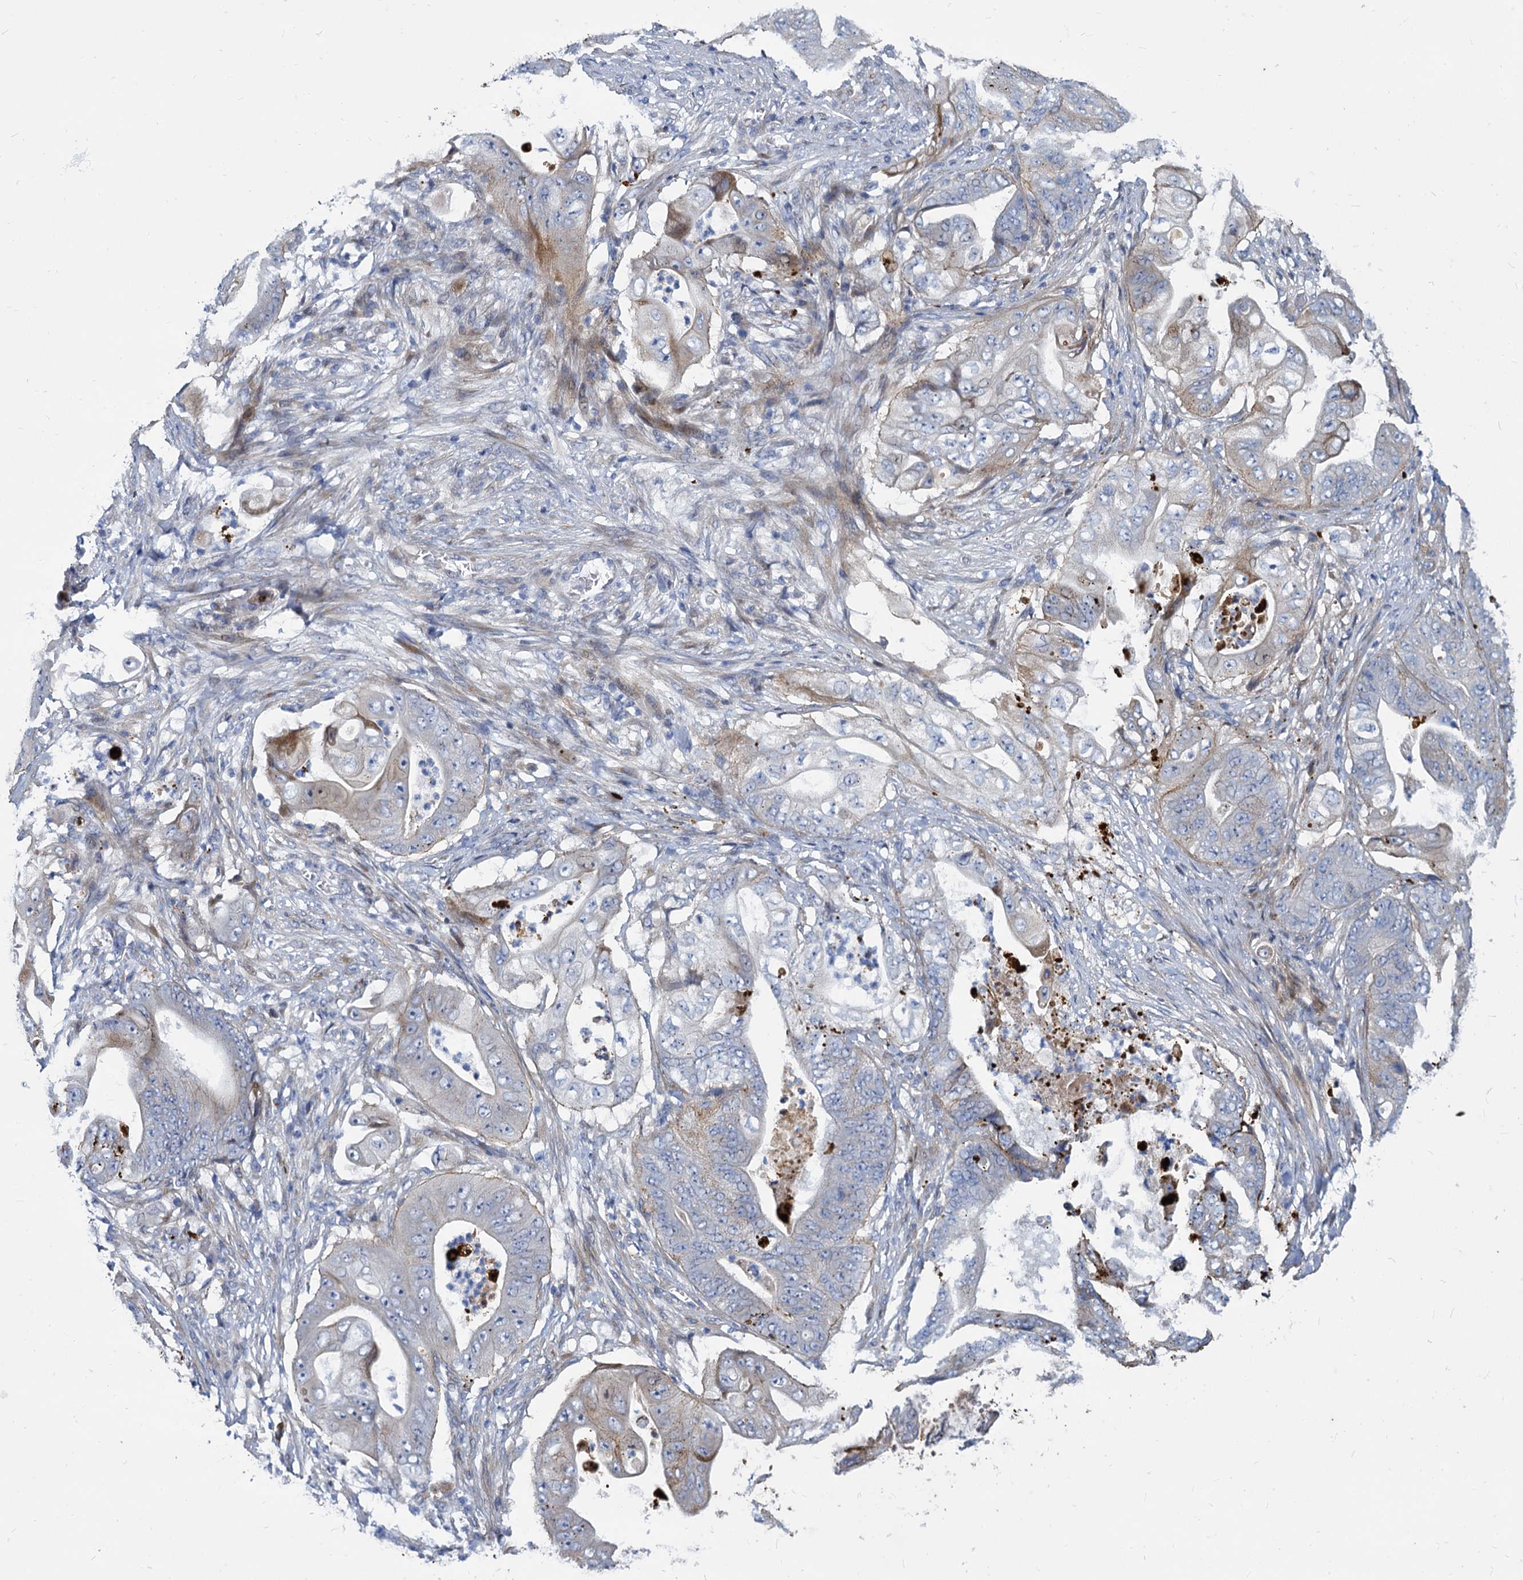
{"staining": {"intensity": "weak", "quantity": "<25%", "location": "cytoplasmic/membranous"}, "tissue": "stomach cancer", "cell_type": "Tumor cells", "image_type": "cancer", "snomed": [{"axis": "morphology", "description": "Adenocarcinoma, NOS"}, {"axis": "topography", "description": "Stomach"}], "caption": "Photomicrograph shows no significant protein expression in tumor cells of adenocarcinoma (stomach). (DAB (3,3'-diaminobenzidine) immunohistochemistry (IHC) visualized using brightfield microscopy, high magnification).", "gene": "TRIM77", "patient": {"sex": "female", "age": 73}}